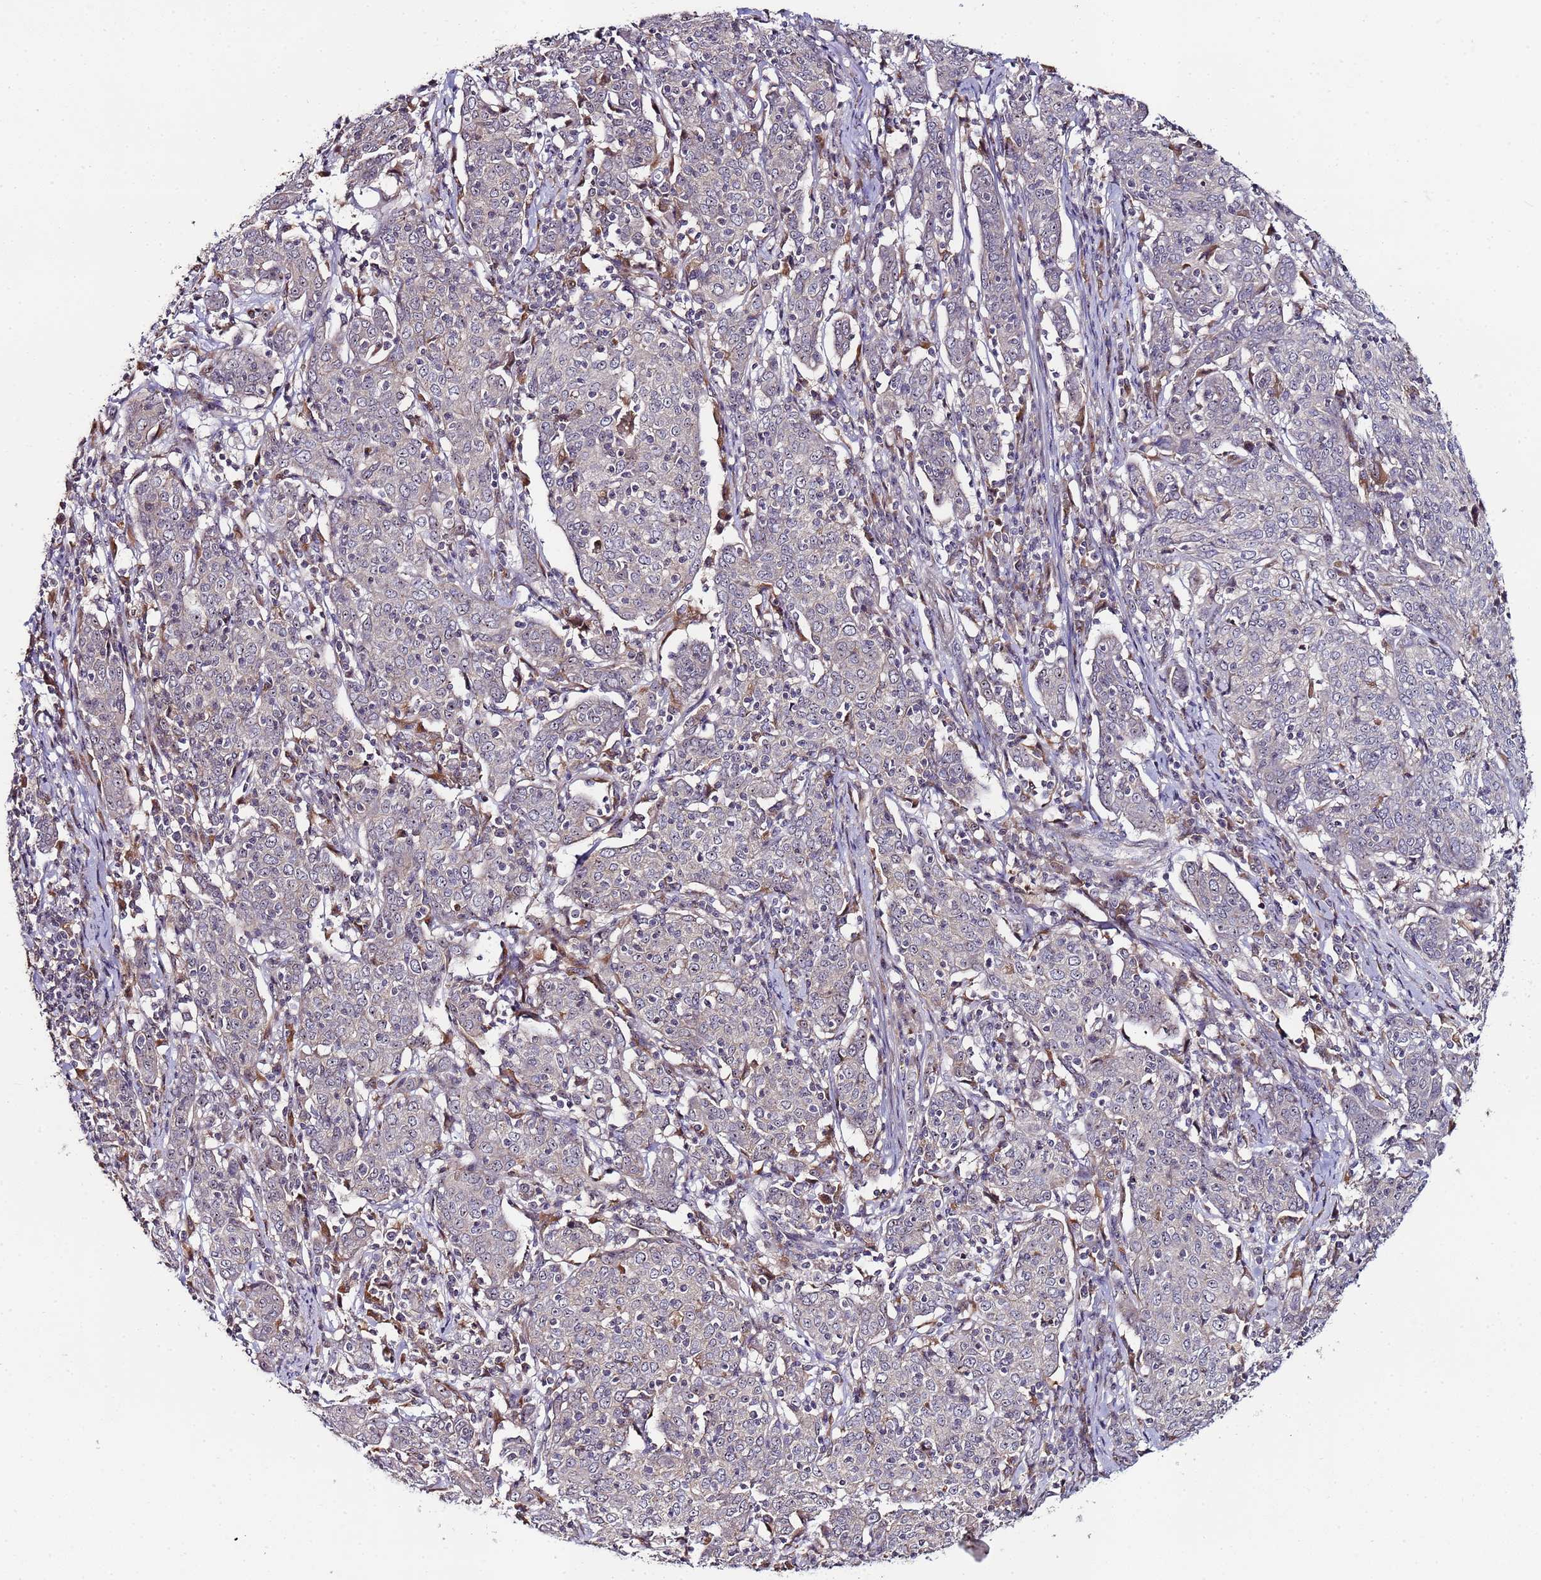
{"staining": {"intensity": "negative", "quantity": "none", "location": "none"}, "tissue": "cervical cancer", "cell_type": "Tumor cells", "image_type": "cancer", "snomed": [{"axis": "morphology", "description": "Squamous cell carcinoma, NOS"}, {"axis": "topography", "description": "Cervix"}], "caption": "Immunohistochemistry (IHC) of human squamous cell carcinoma (cervical) shows no expression in tumor cells. Brightfield microscopy of immunohistochemistry (IHC) stained with DAB (brown) and hematoxylin (blue), captured at high magnification.", "gene": "KRI1", "patient": {"sex": "female", "age": 67}}